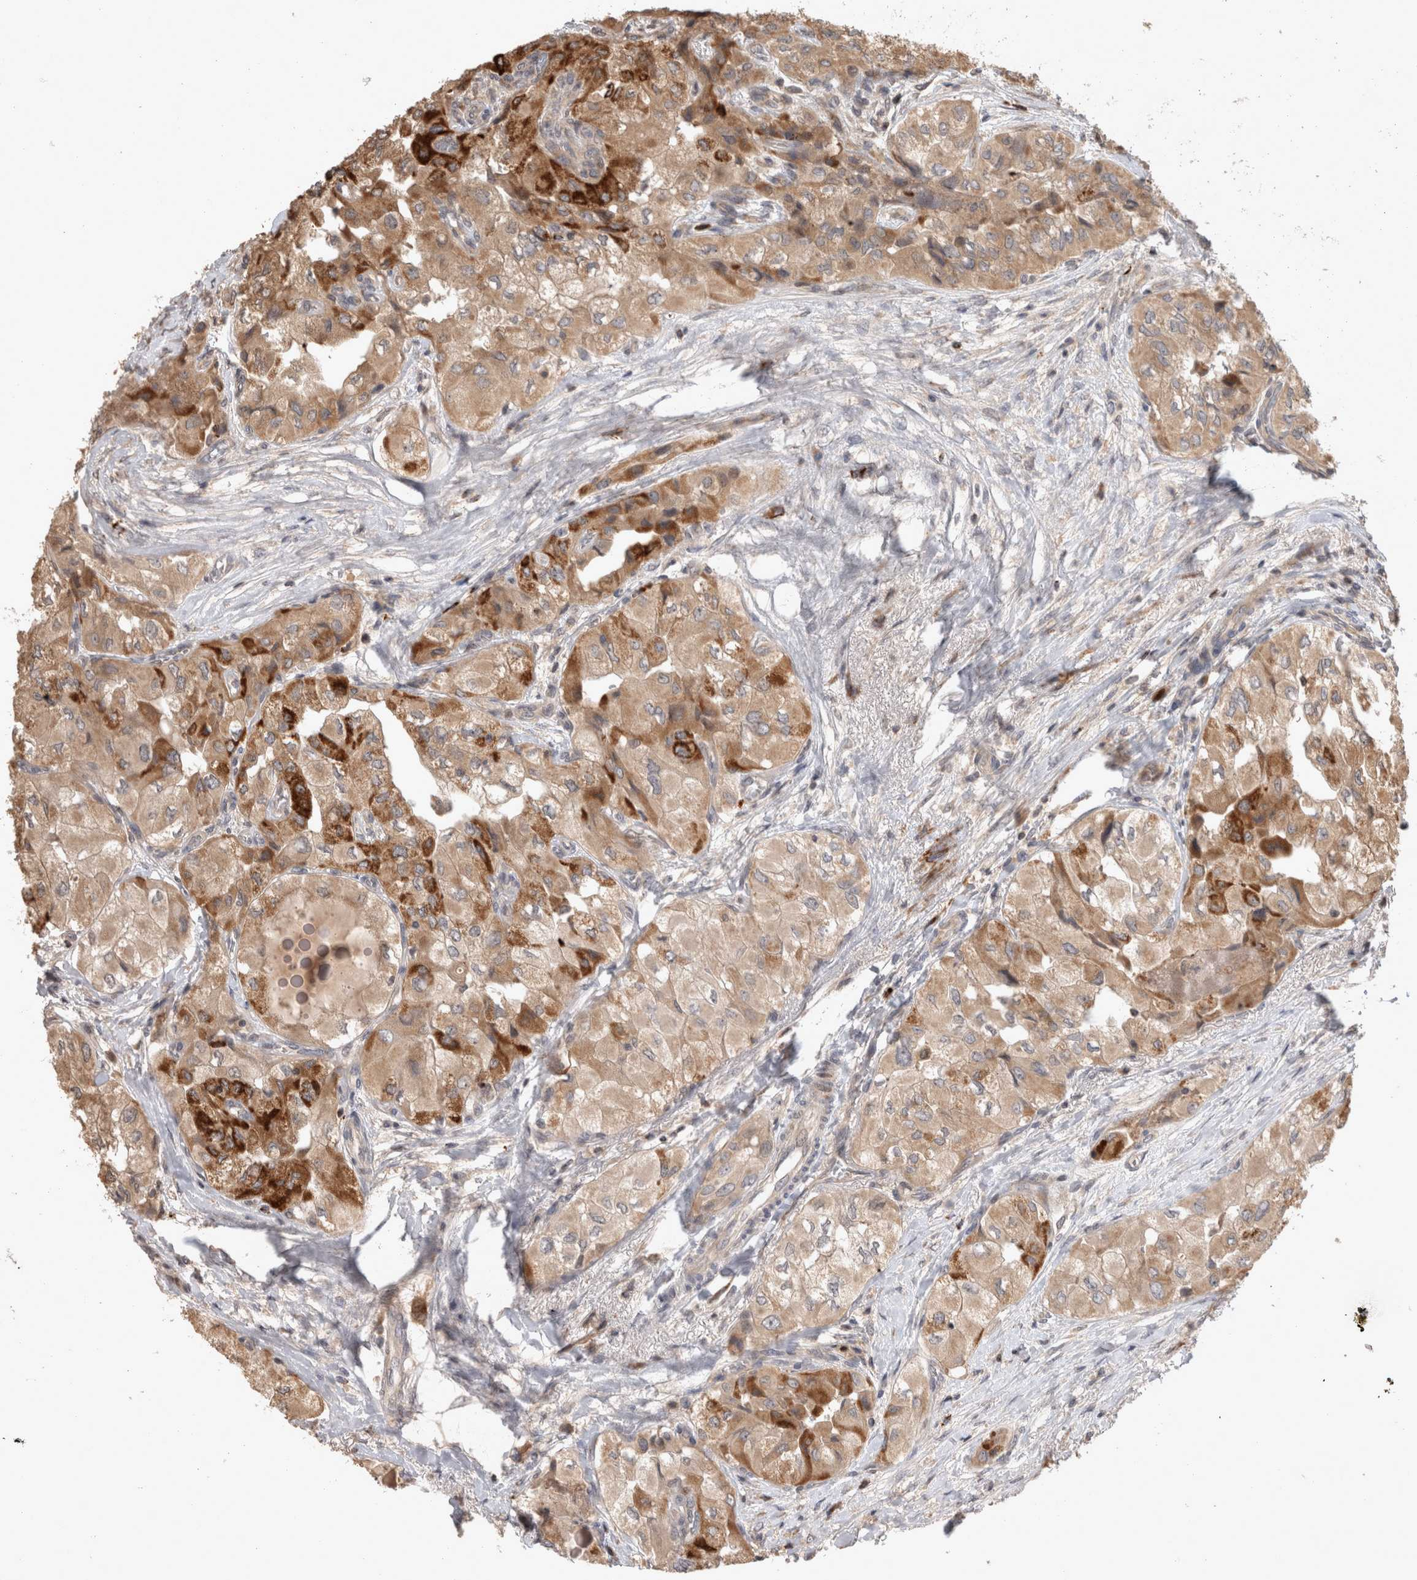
{"staining": {"intensity": "moderate", "quantity": ">75%", "location": "cytoplasmic/membranous"}, "tissue": "thyroid cancer", "cell_type": "Tumor cells", "image_type": "cancer", "snomed": [{"axis": "morphology", "description": "Papillary adenocarcinoma, NOS"}, {"axis": "topography", "description": "Thyroid gland"}], "caption": "Thyroid cancer (papillary adenocarcinoma) was stained to show a protein in brown. There is medium levels of moderate cytoplasmic/membranous expression in about >75% of tumor cells.", "gene": "SERAC1", "patient": {"sex": "female", "age": 59}}